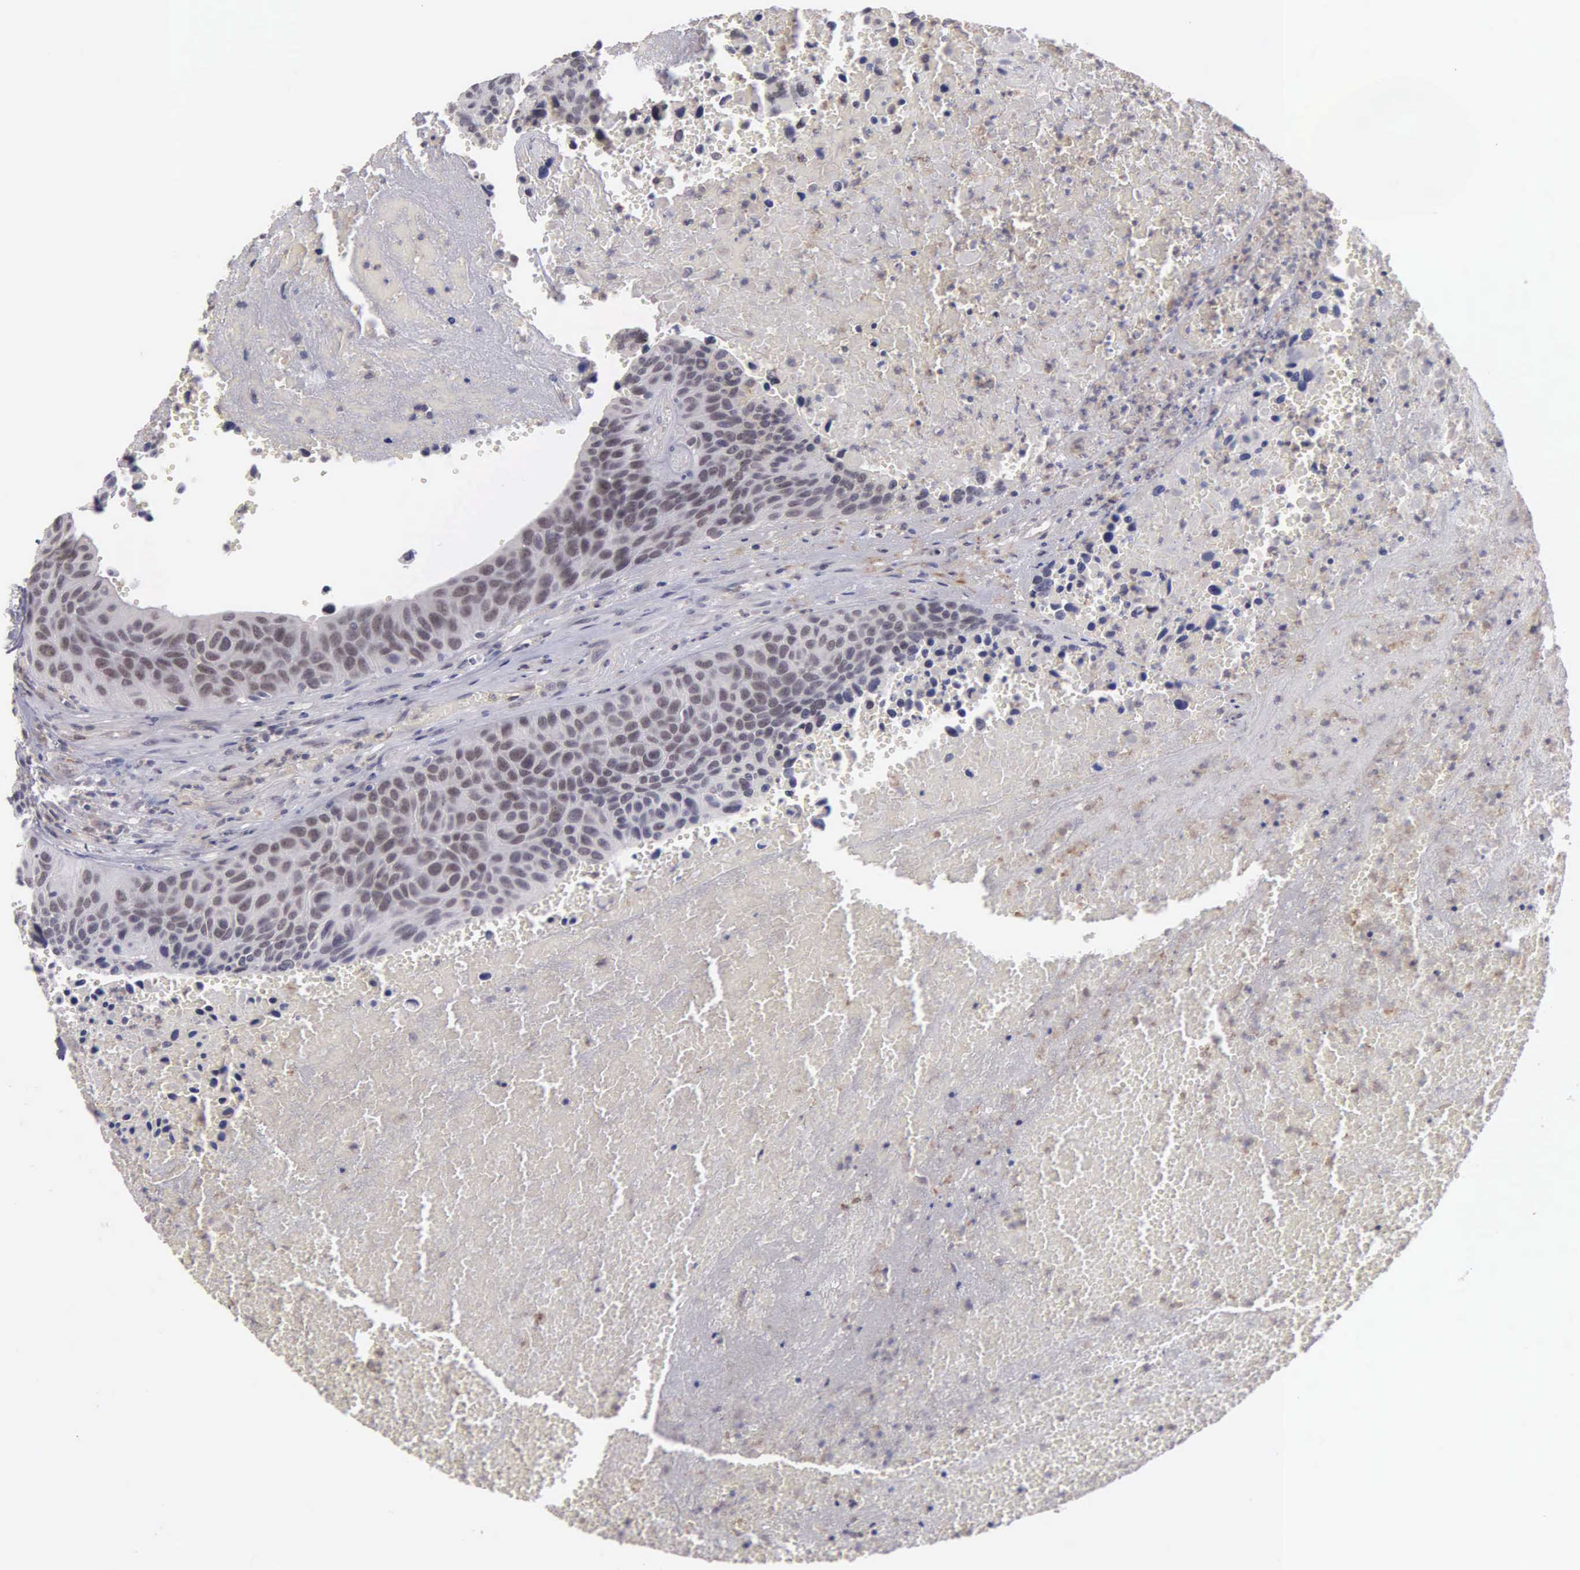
{"staining": {"intensity": "negative", "quantity": "none", "location": "none"}, "tissue": "urothelial cancer", "cell_type": "Tumor cells", "image_type": "cancer", "snomed": [{"axis": "morphology", "description": "Urothelial carcinoma, High grade"}, {"axis": "topography", "description": "Urinary bladder"}], "caption": "Tumor cells show no significant expression in urothelial carcinoma (high-grade).", "gene": "BRD1", "patient": {"sex": "male", "age": 66}}